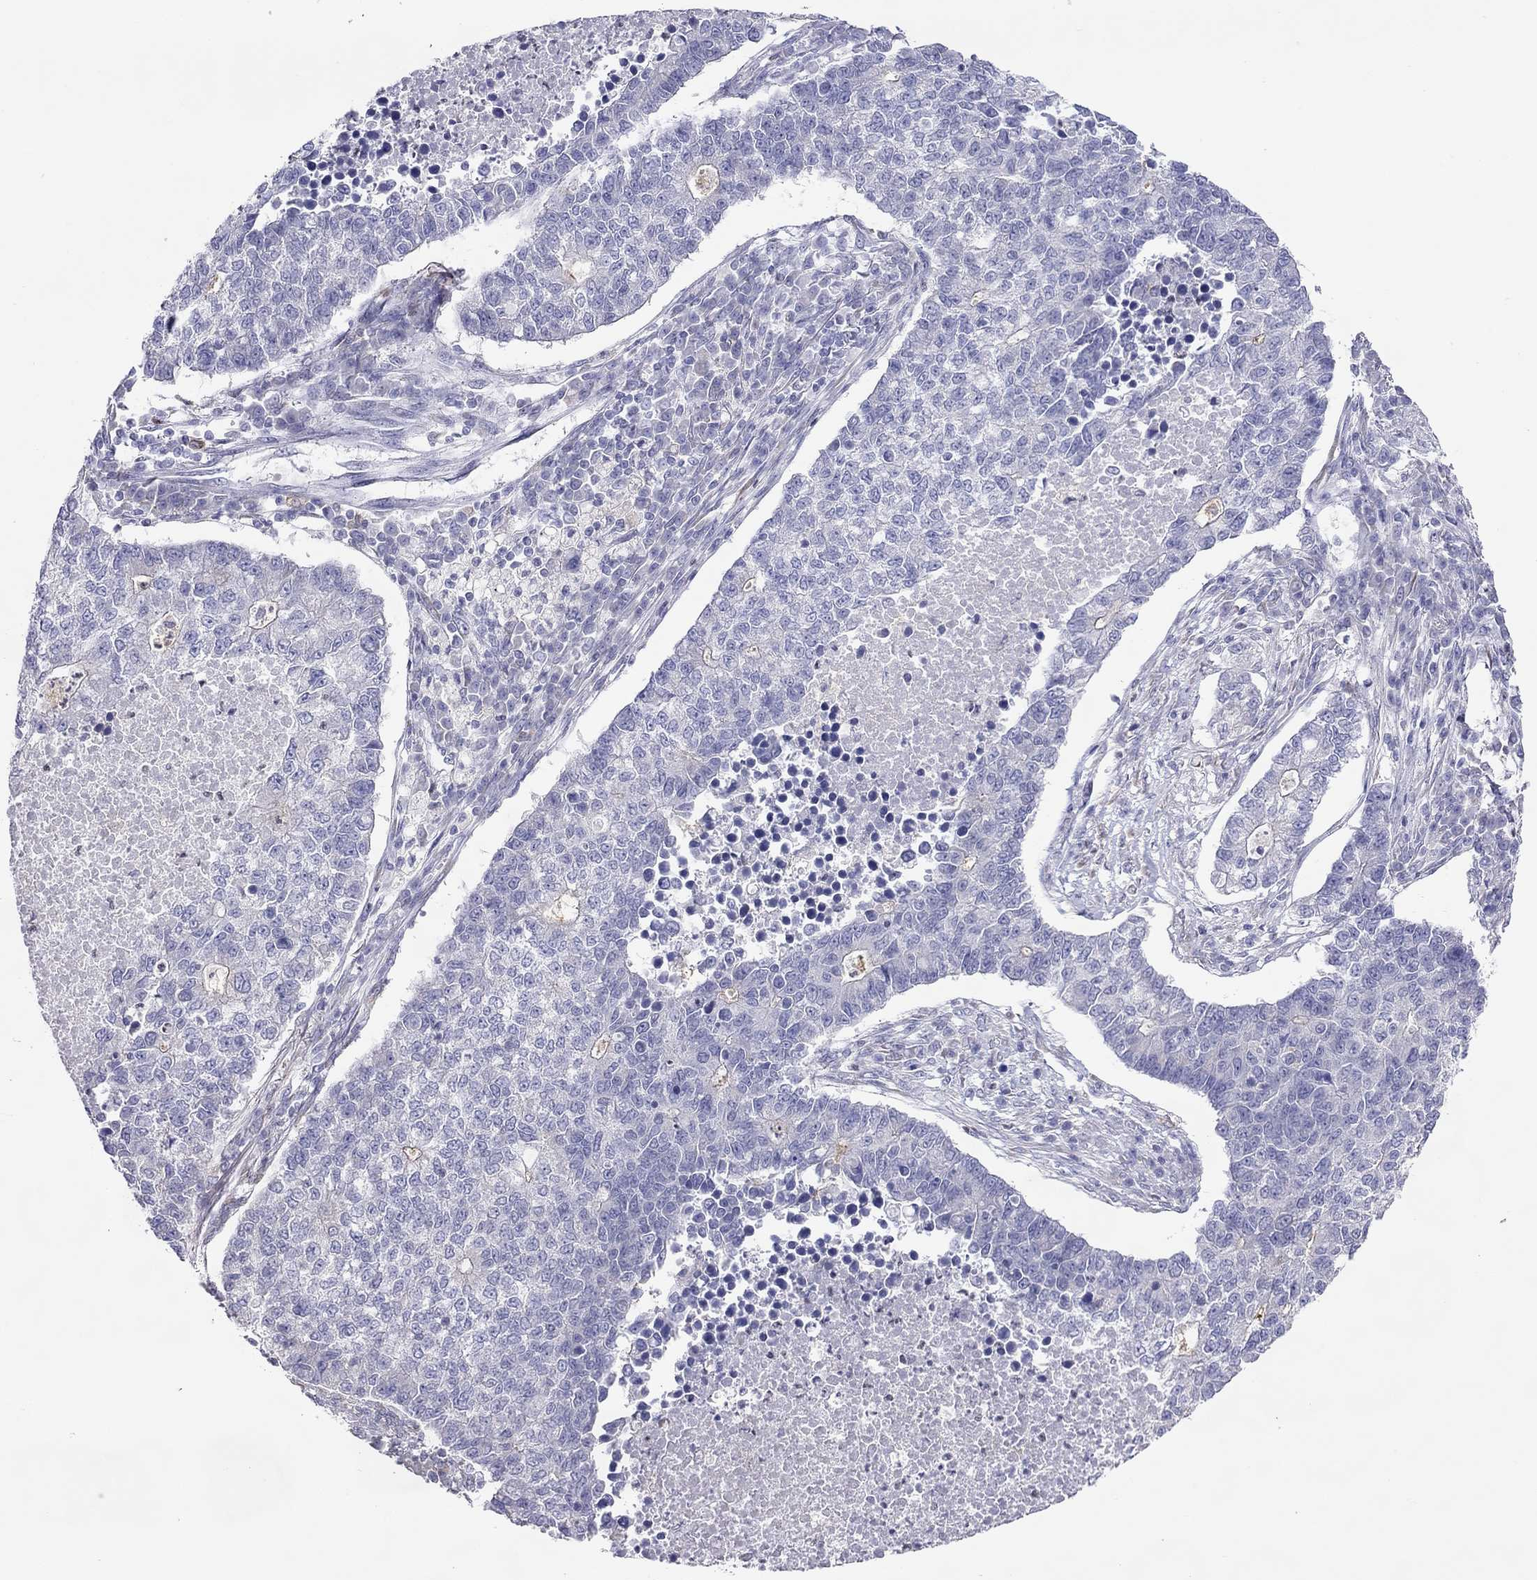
{"staining": {"intensity": "negative", "quantity": "none", "location": "none"}, "tissue": "lung cancer", "cell_type": "Tumor cells", "image_type": "cancer", "snomed": [{"axis": "morphology", "description": "Adenocarcinoma, NOS"}, {"axis": "topography", "description": "Lung"}], "caption": "DAB (3,3'-diaminobenzidine) immunohistochemical staining of adenocarcinoma (lung) reveals no significant expression in tumor cells.", "gene": "SLC46A2", "patient": {"sex": "male", "age": 57}}